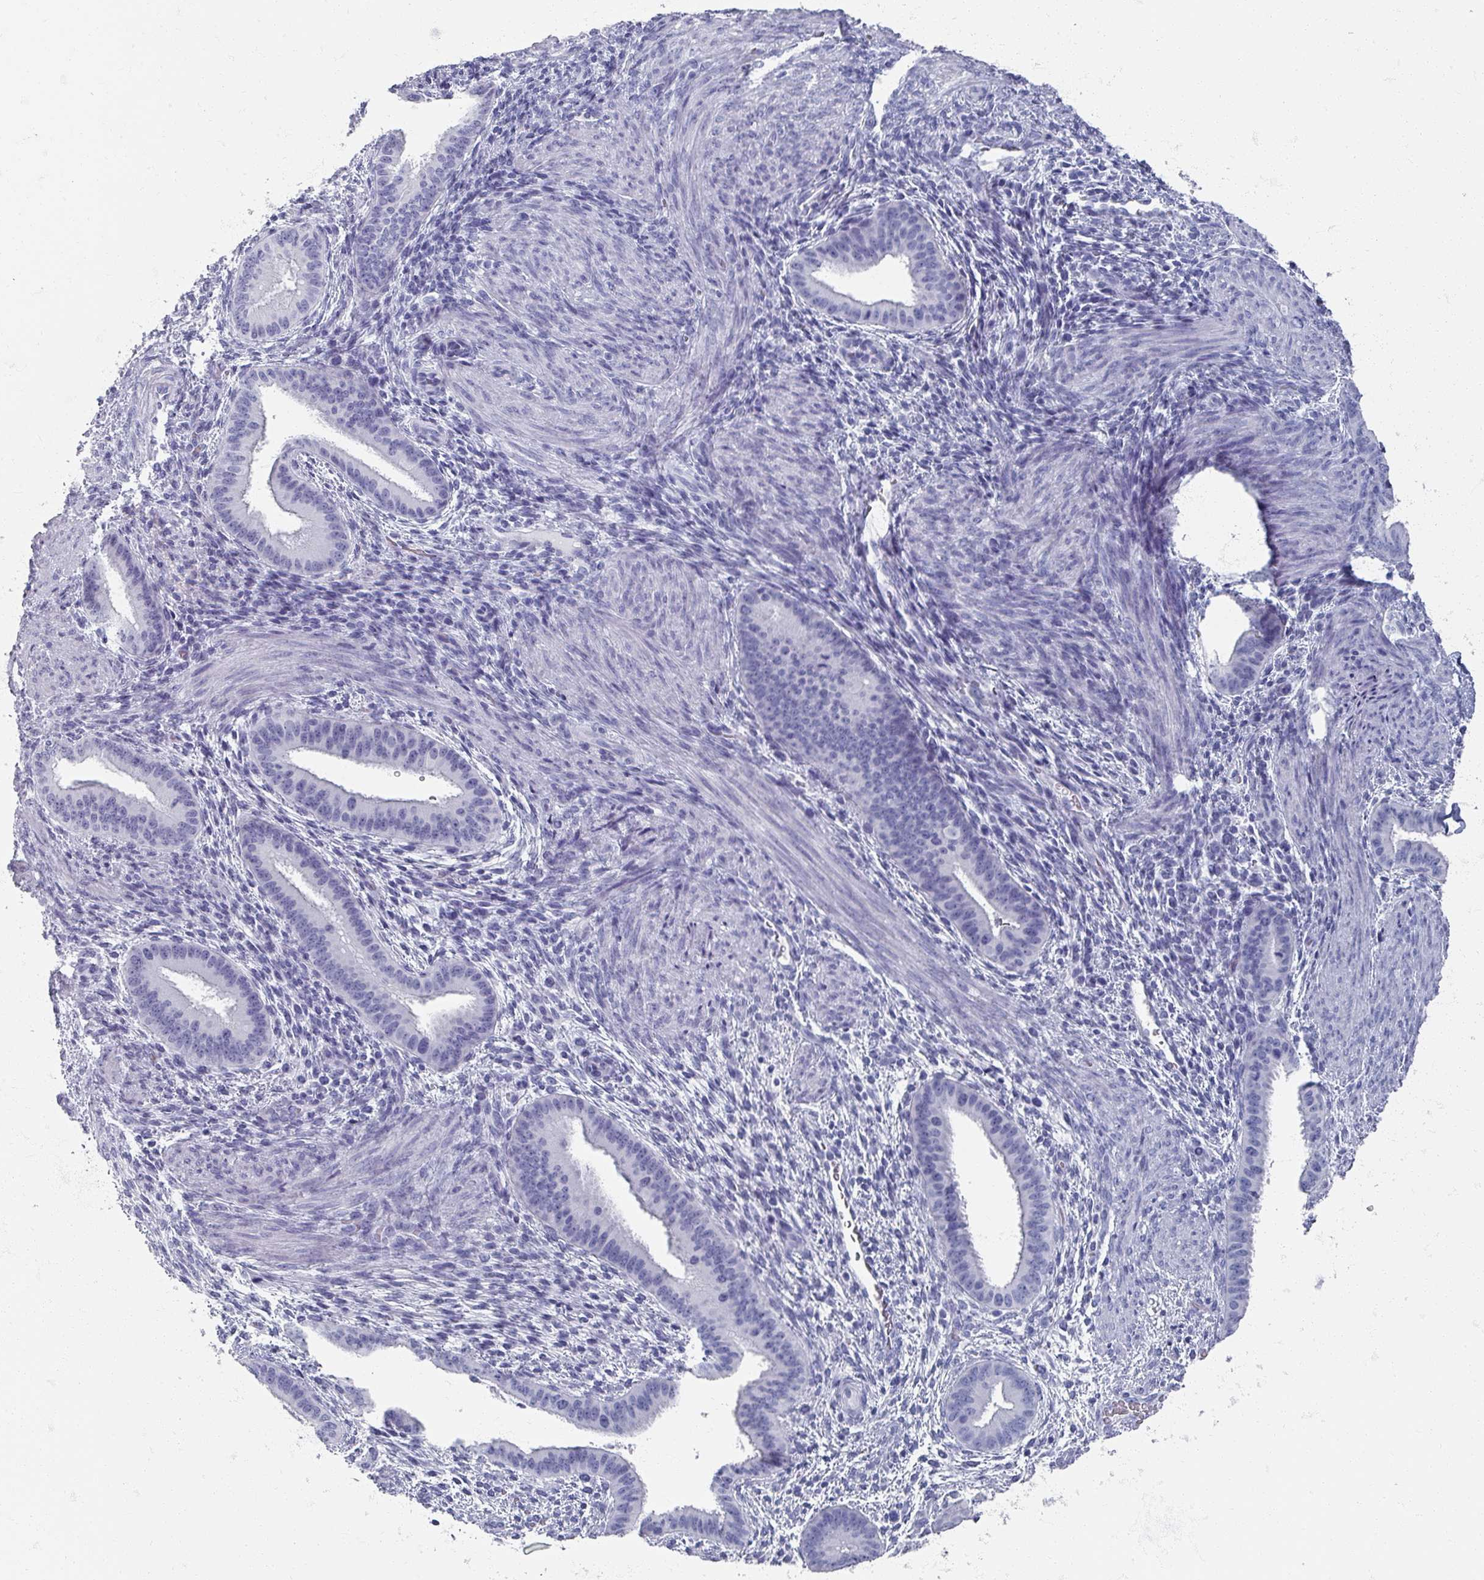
{"staining": {"intensity": "negative", "quantity": "none", "location": "none"}, "tissue": "endometrium", "cell_type": "Cells in endometrial stroma", "image_type": "normal", "snomed": [{"axis": "morphology", "description": "Normal tissue, NOS"}, {"axis": "topography", "description": "Endometrium"}], "caption": "Endometrium was stained to show a protein in brown. There is no significant staining in cells in endometrial stroma. (Brightfield microscopy of DAB (3,3'-diaminobenzidine) IHC at high magnification).", "gene": "OMG", "patient": {"sex": "female", "age": 36}}